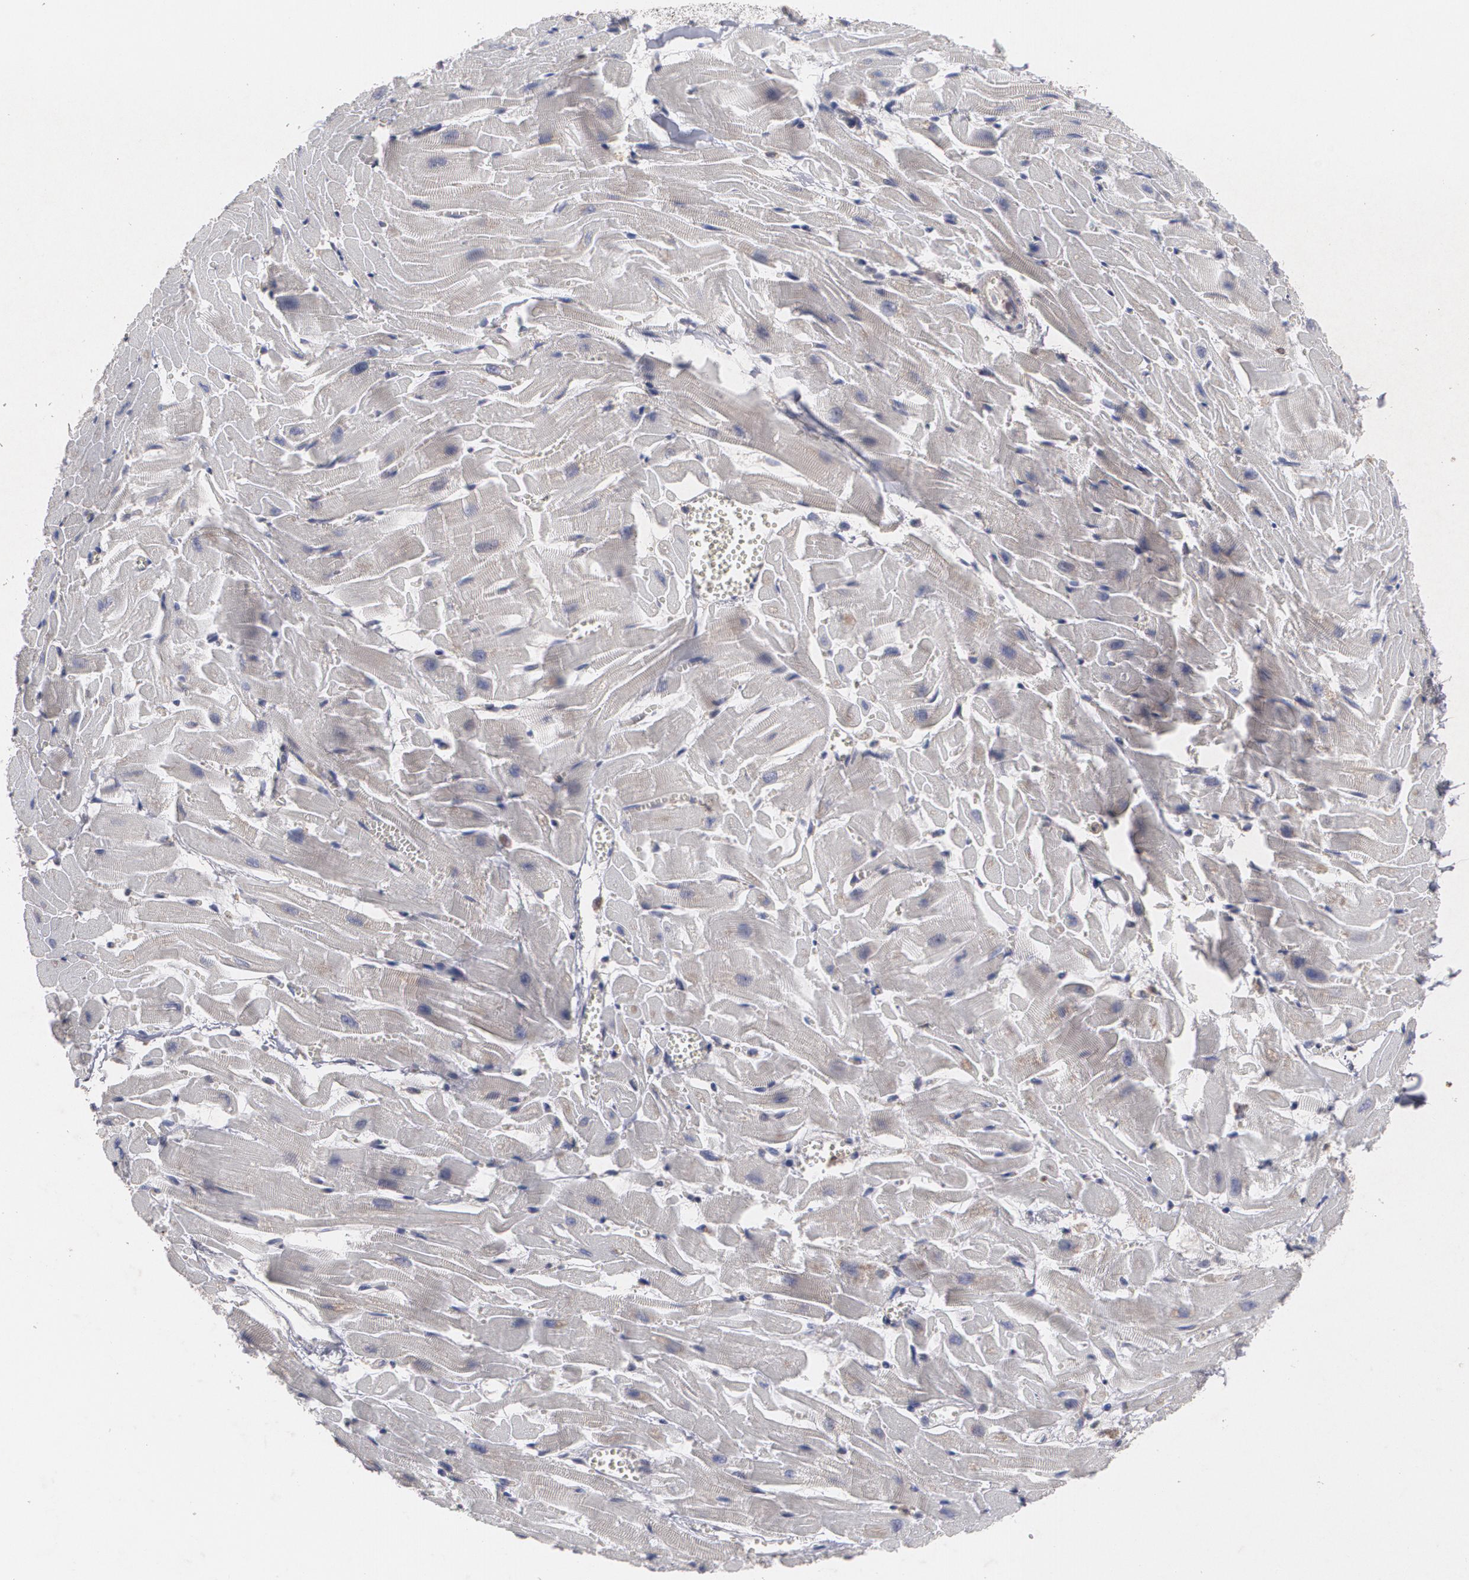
{"staining": {"intensity": "negative", "quantity": "none", "location": "none"}, "tissue": "heart muscle", "cell_type": "Cardiomyocytes", "image_type": "normal", "snomed": [{"axis": "morphology", "description": "Normal tissue, NOS"}, {"axis": "topography", "description": "Heart"}], "caption": "Normal heart muscle was stained to show a protein in brown. There is no significant expression in cardiomyocytes. The staining was performed using DAB to visualize the protein expression in brown, while the nuclei were stained in blue with hematoxylin (Magnification: 20x).", "gene": "HTT", "patient": {"sex": "female", "age": 19}}